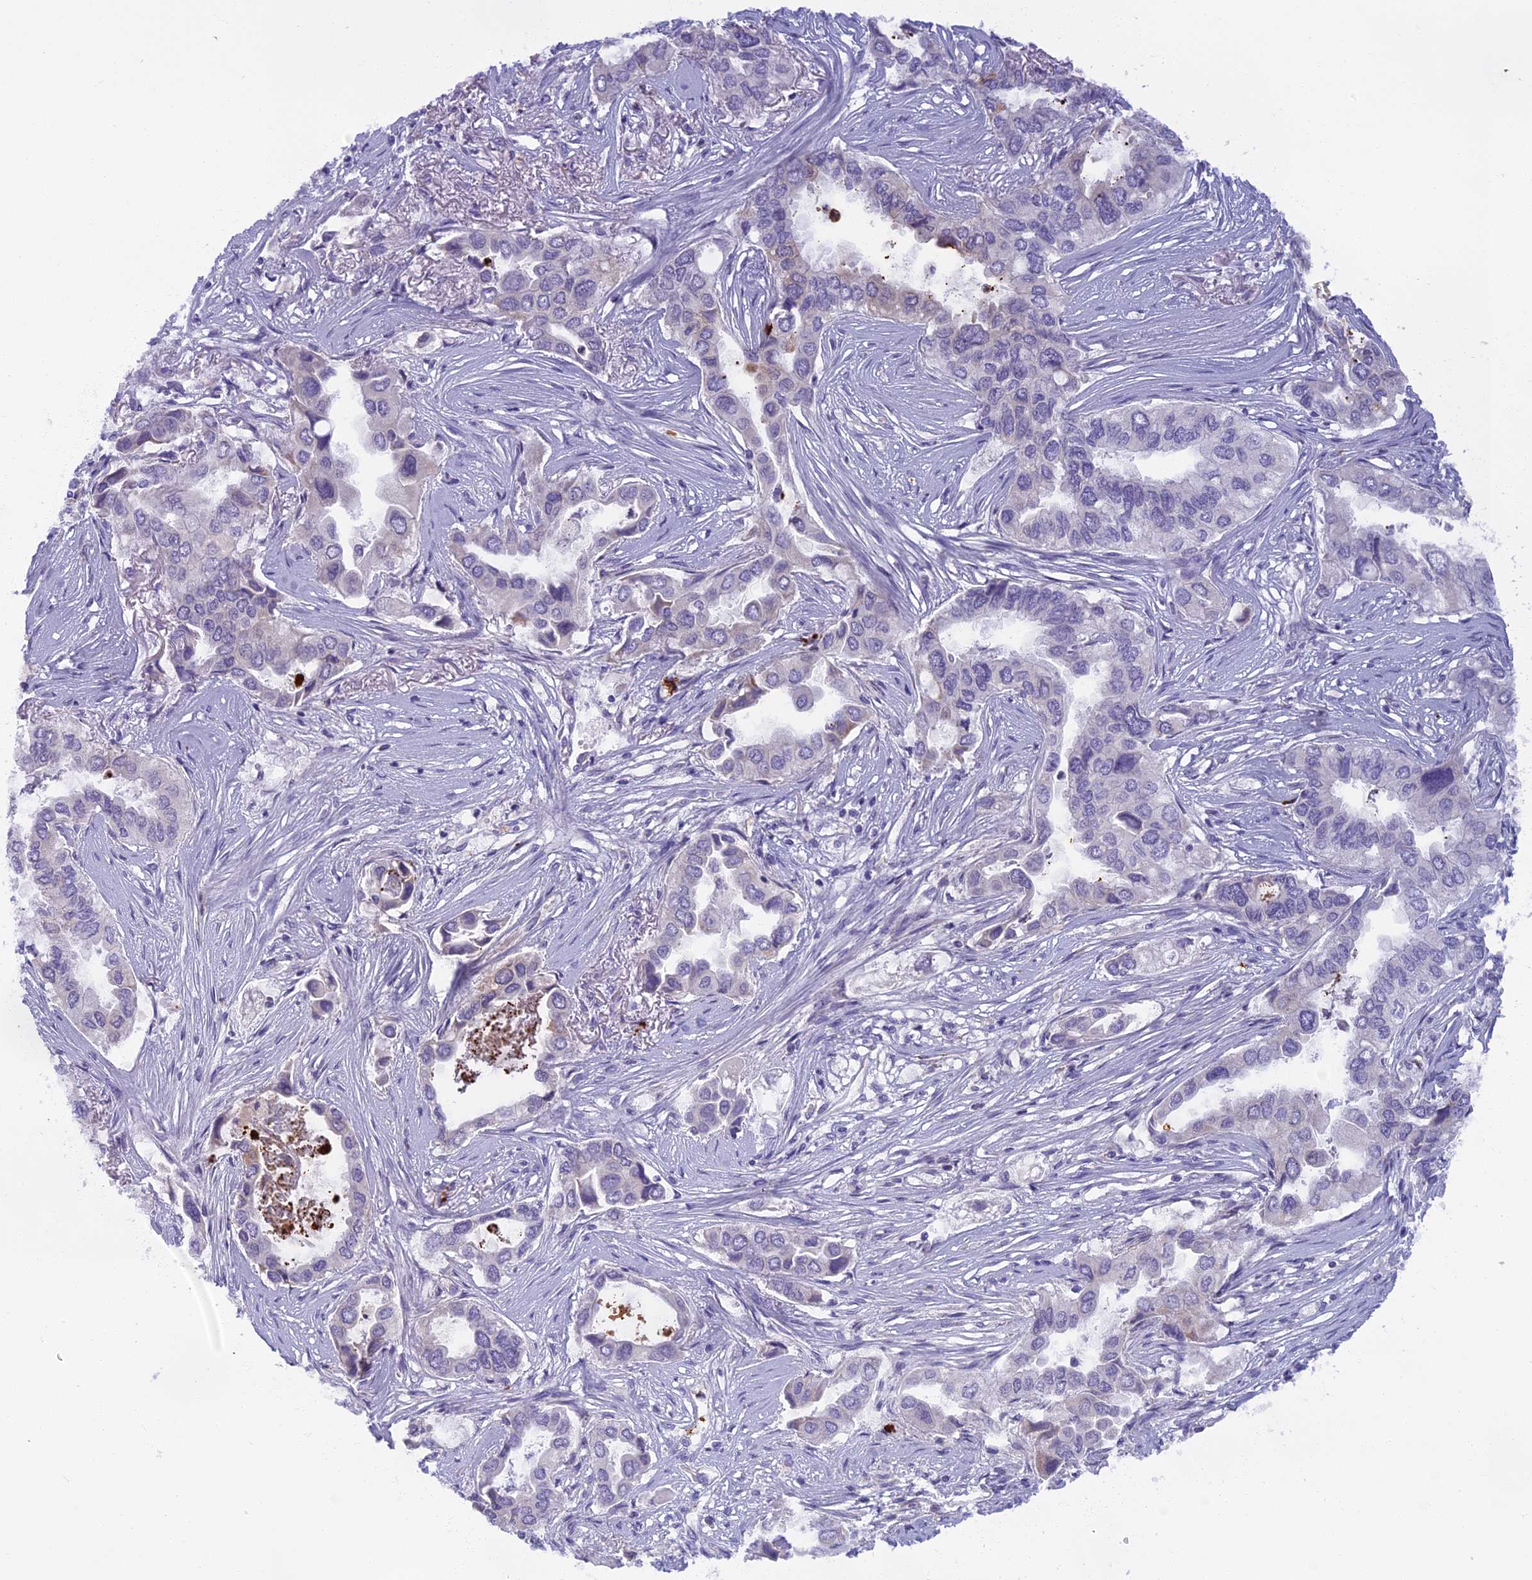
{"staining": {"intensity": "negative", "quantity": "none", "location": "none"}, "tissue": "lung cancer", "cell_type": "Tumor cells", "image_type": "cancer", "snomed": [{"axis": "morphology", "description": "Adenocarcinoma, NOS"}, {"axis": "topography", "description": "Lung"}], "caption": "Protein analysis of lung cancer exhibits no significant staining in tumor cells.", "gene": "SEMA7A", "patient": {"sex": "female", "age": 76}}